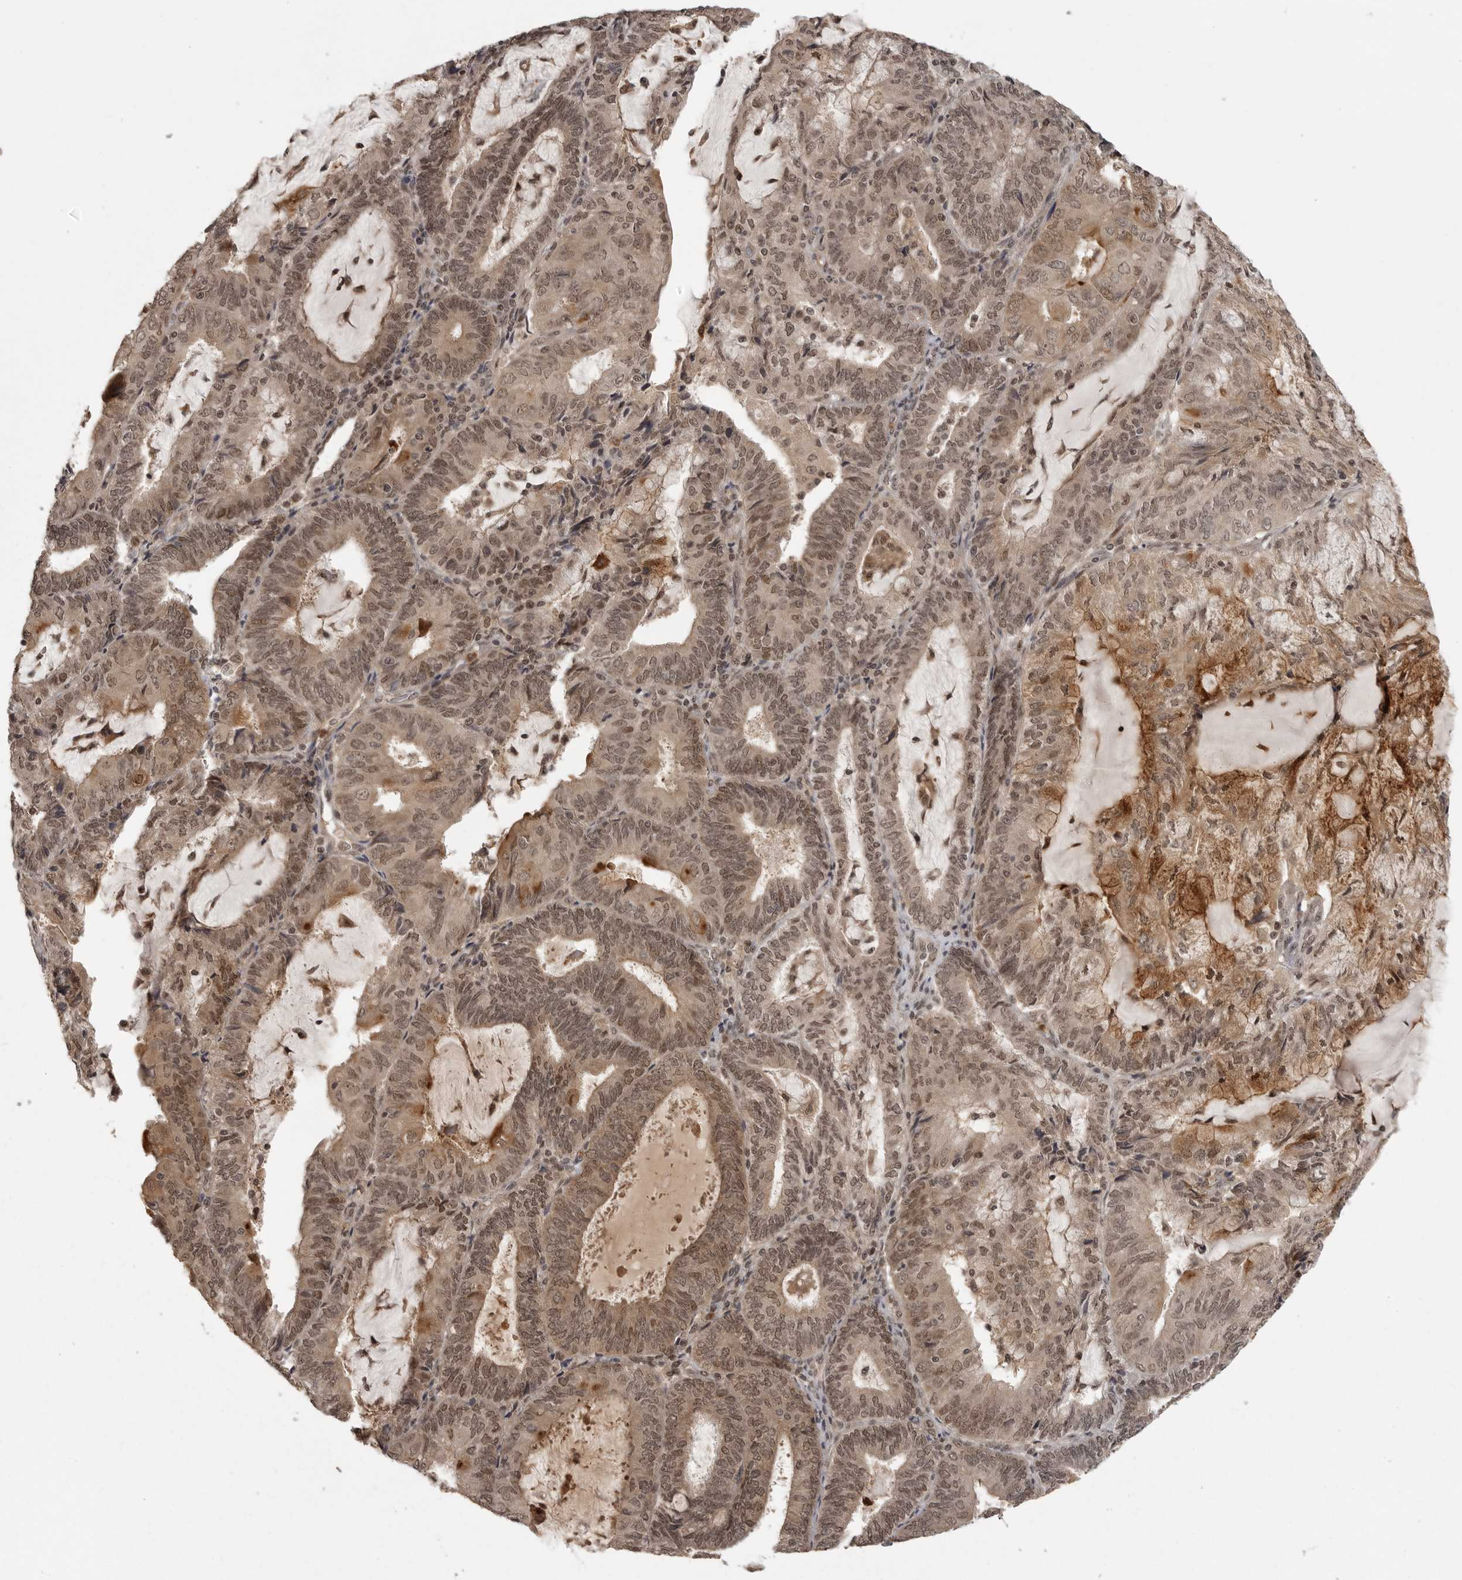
{"staining": {"intensity": "moderate", "quantity": ">75%", "location": "cytoplasmic/membranous,nuclear"}, "tissue": "endometrial cancer", "cell_type": "Tumor cells", "image_type": "cancer", "snomed": [{"axis": "morphology", "description": "Adenocarcinoma, NOS"}, {"axis": "topography", "description": "Endometrium"}], "caption": "Immunohistochemical staining of endometrial cancer shows medium levels of moderate cytoplasmic/membranous and nuclear protein expression in approximately >75% of tumor cells.", "gene": "PEG3", "patient": {"sex": "female", "age": 81}}